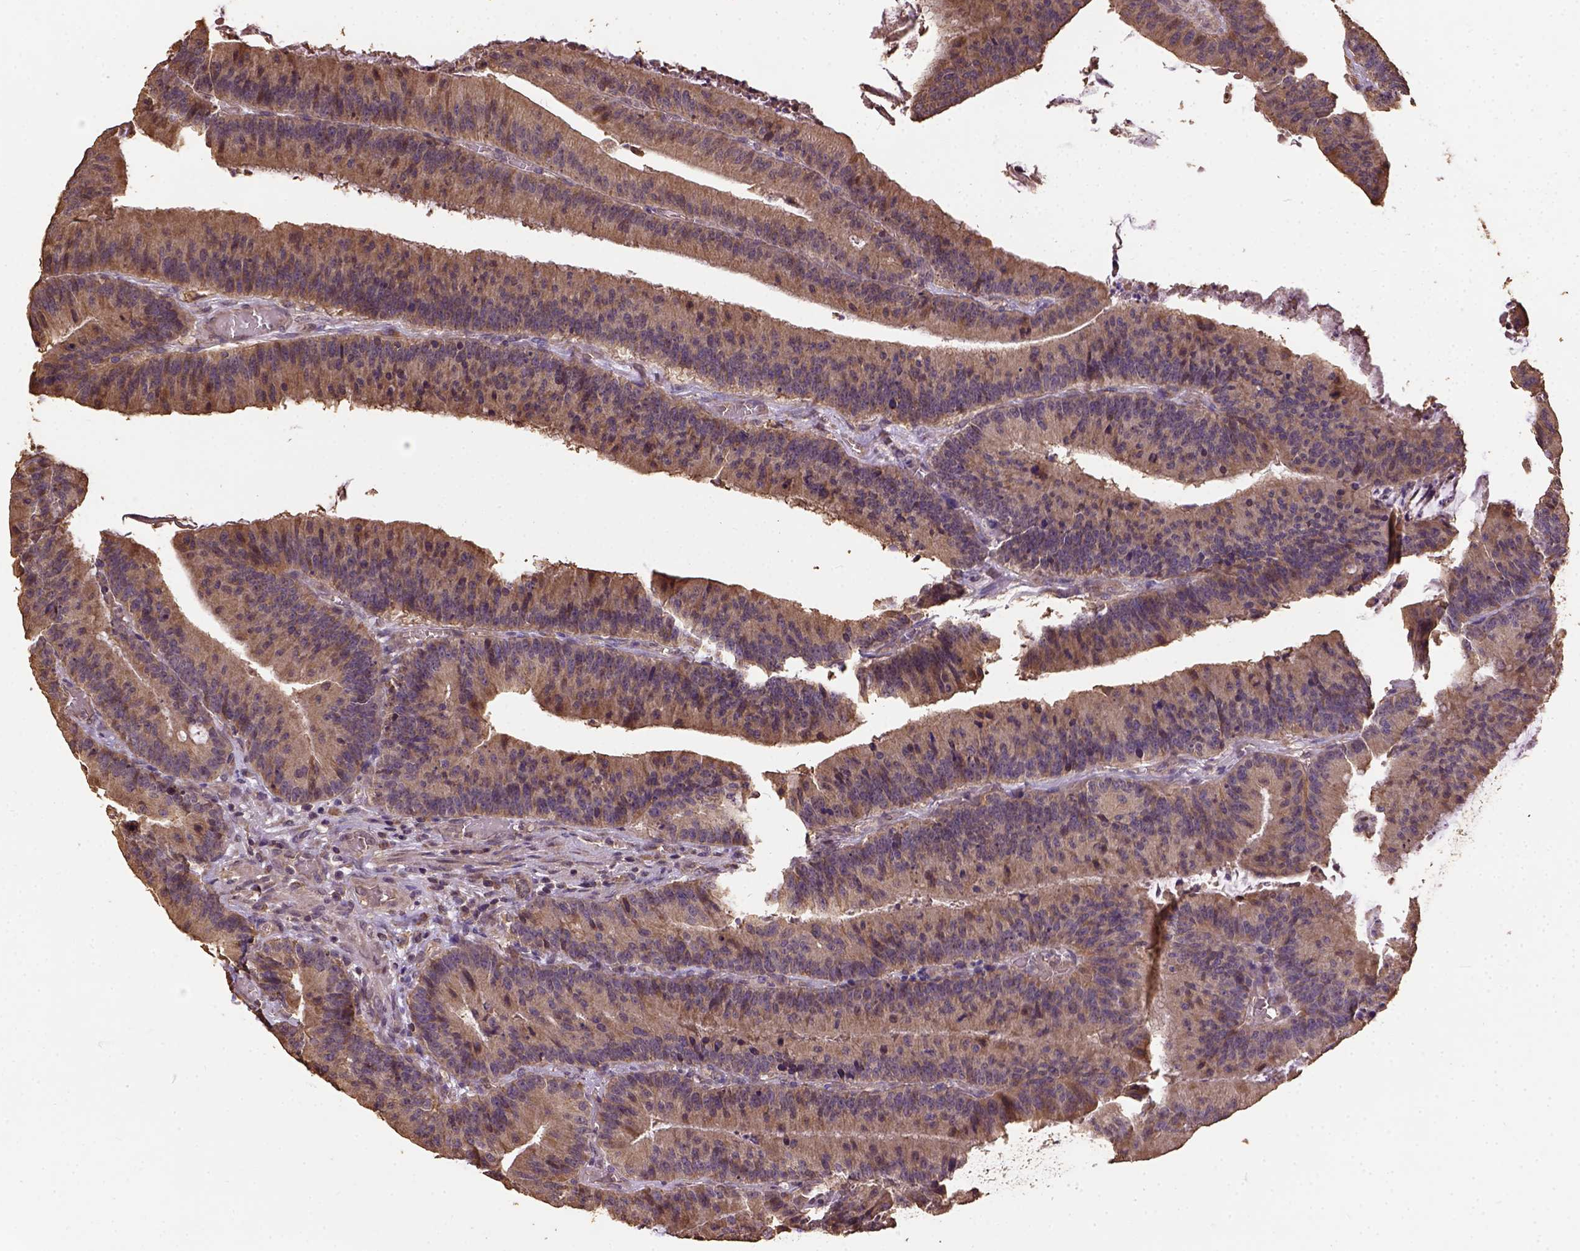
{"staining": {"intensity": "moderate", "quantity": "<25%", "location": "cytoplasmic/membranous"}, "tissue": "colorectal cancer", "cell_type": "Tumor cells", "image_type": "cancer", "snomed": [{"axis": "morphology", "description": "Adenocarcinoma, NOS"}, {"axis": "topography", "description": "Colon"}], "caption": "Protein staining of adenocarcinoma (colorectal) tissue shows moderate cytoplasmic/membranous staining in approximately <25% of tumor cells.", "gene": "ATP1B3", "patient": {"sex": "female", "age": 78}}